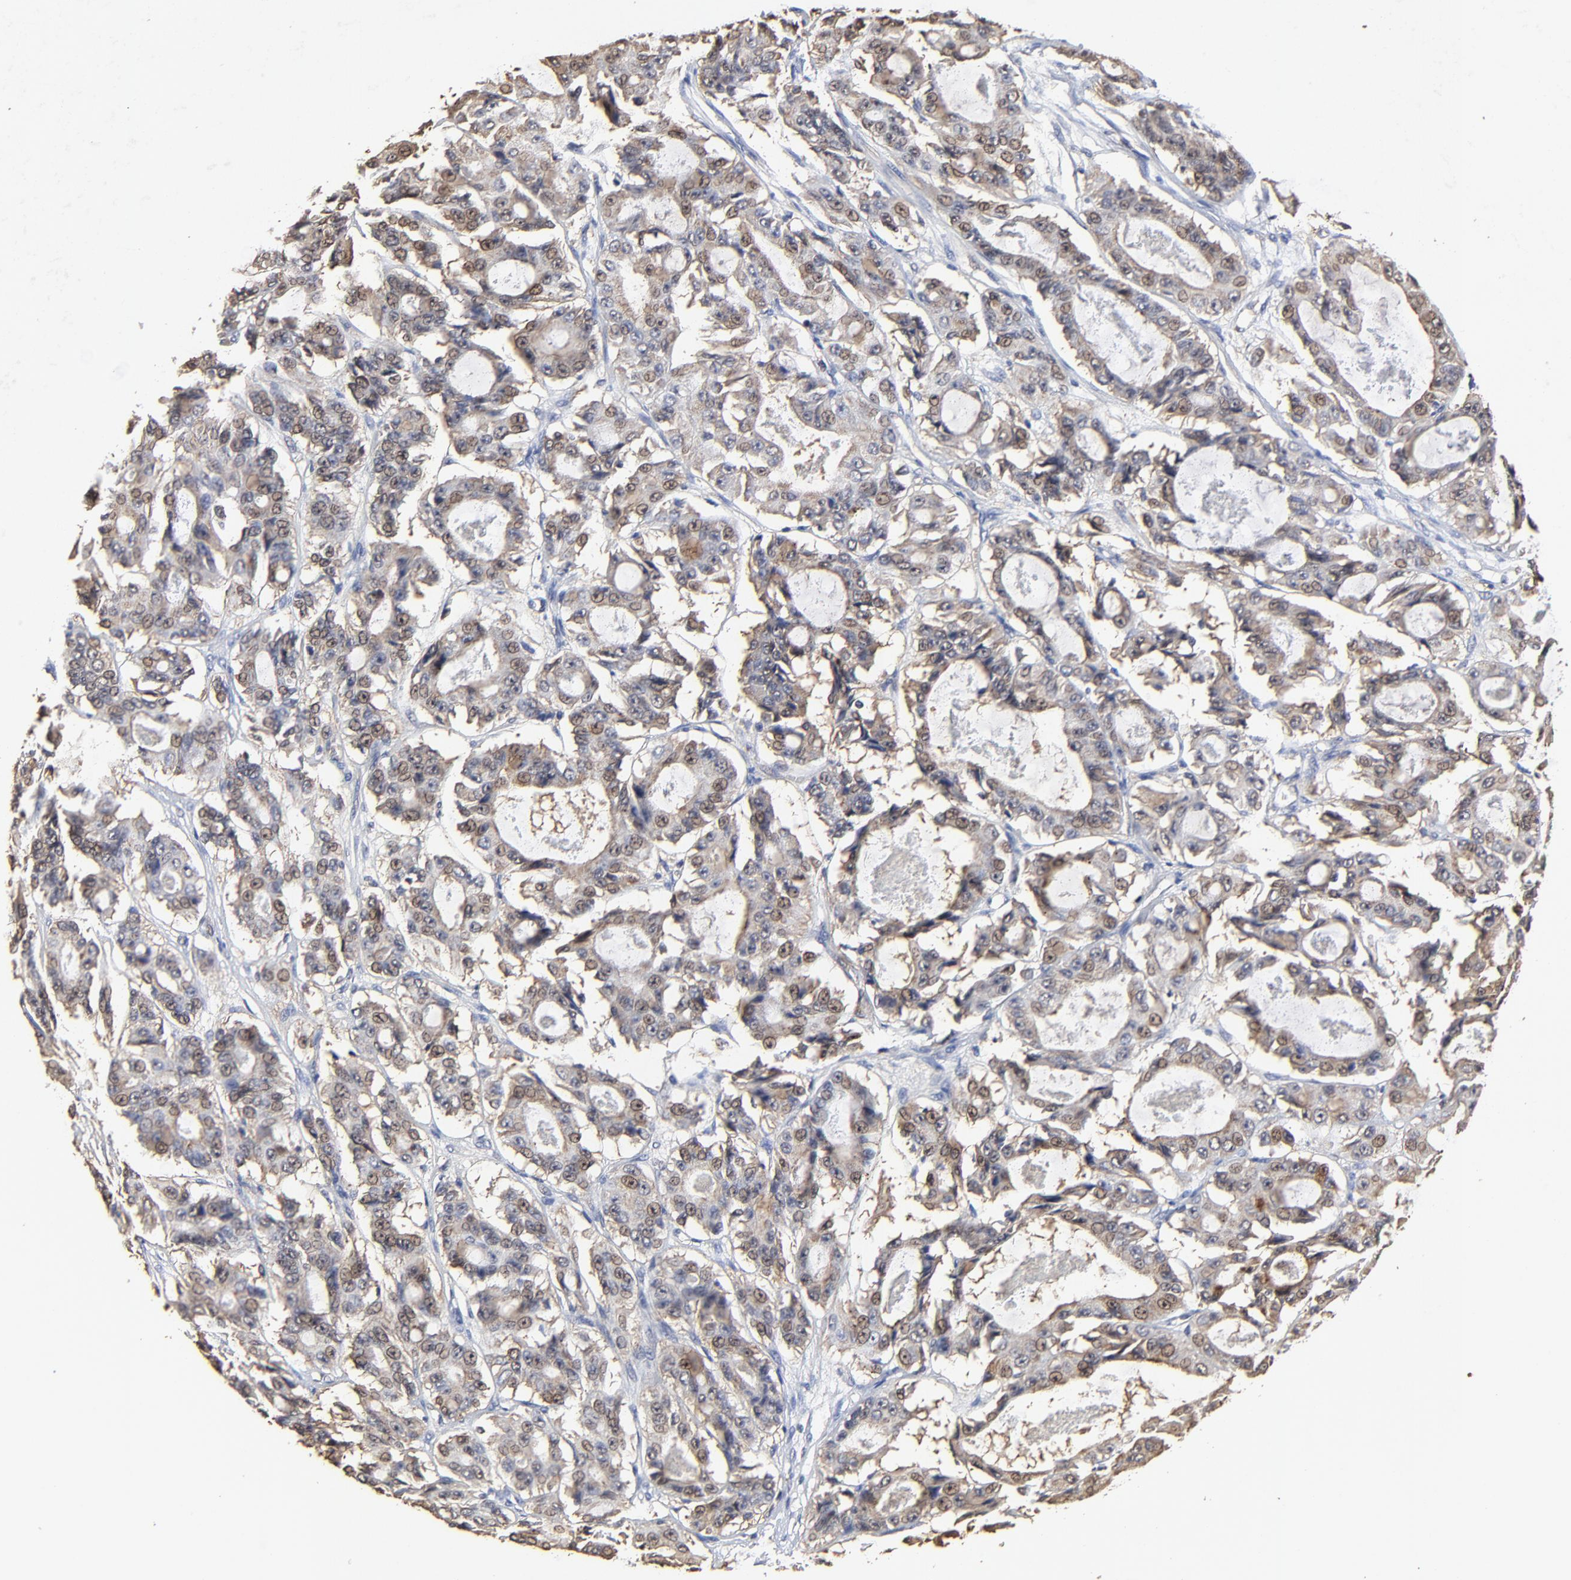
{"staining": {"intensity": "weak", "quantity": "25%-75%", "location": "cytoplasmic/membranous"}, "tissue": "ovarian cancer", "cell_type": "Tumor cells", "image_type": "cancer", "snomed": [{"axis": "morphology", "description": "Carcinoma, endometroid"}, {"axis": "topography", "description": "Ovary"}], "caption": "A brown stain highlights weak cytoplasmic/membranous staining of a protein in human ovarian cancer (endometroid carcinoma) tumor cells.", "gene": "LGALS3", "patient": {"sex": "female", "age": 61}}